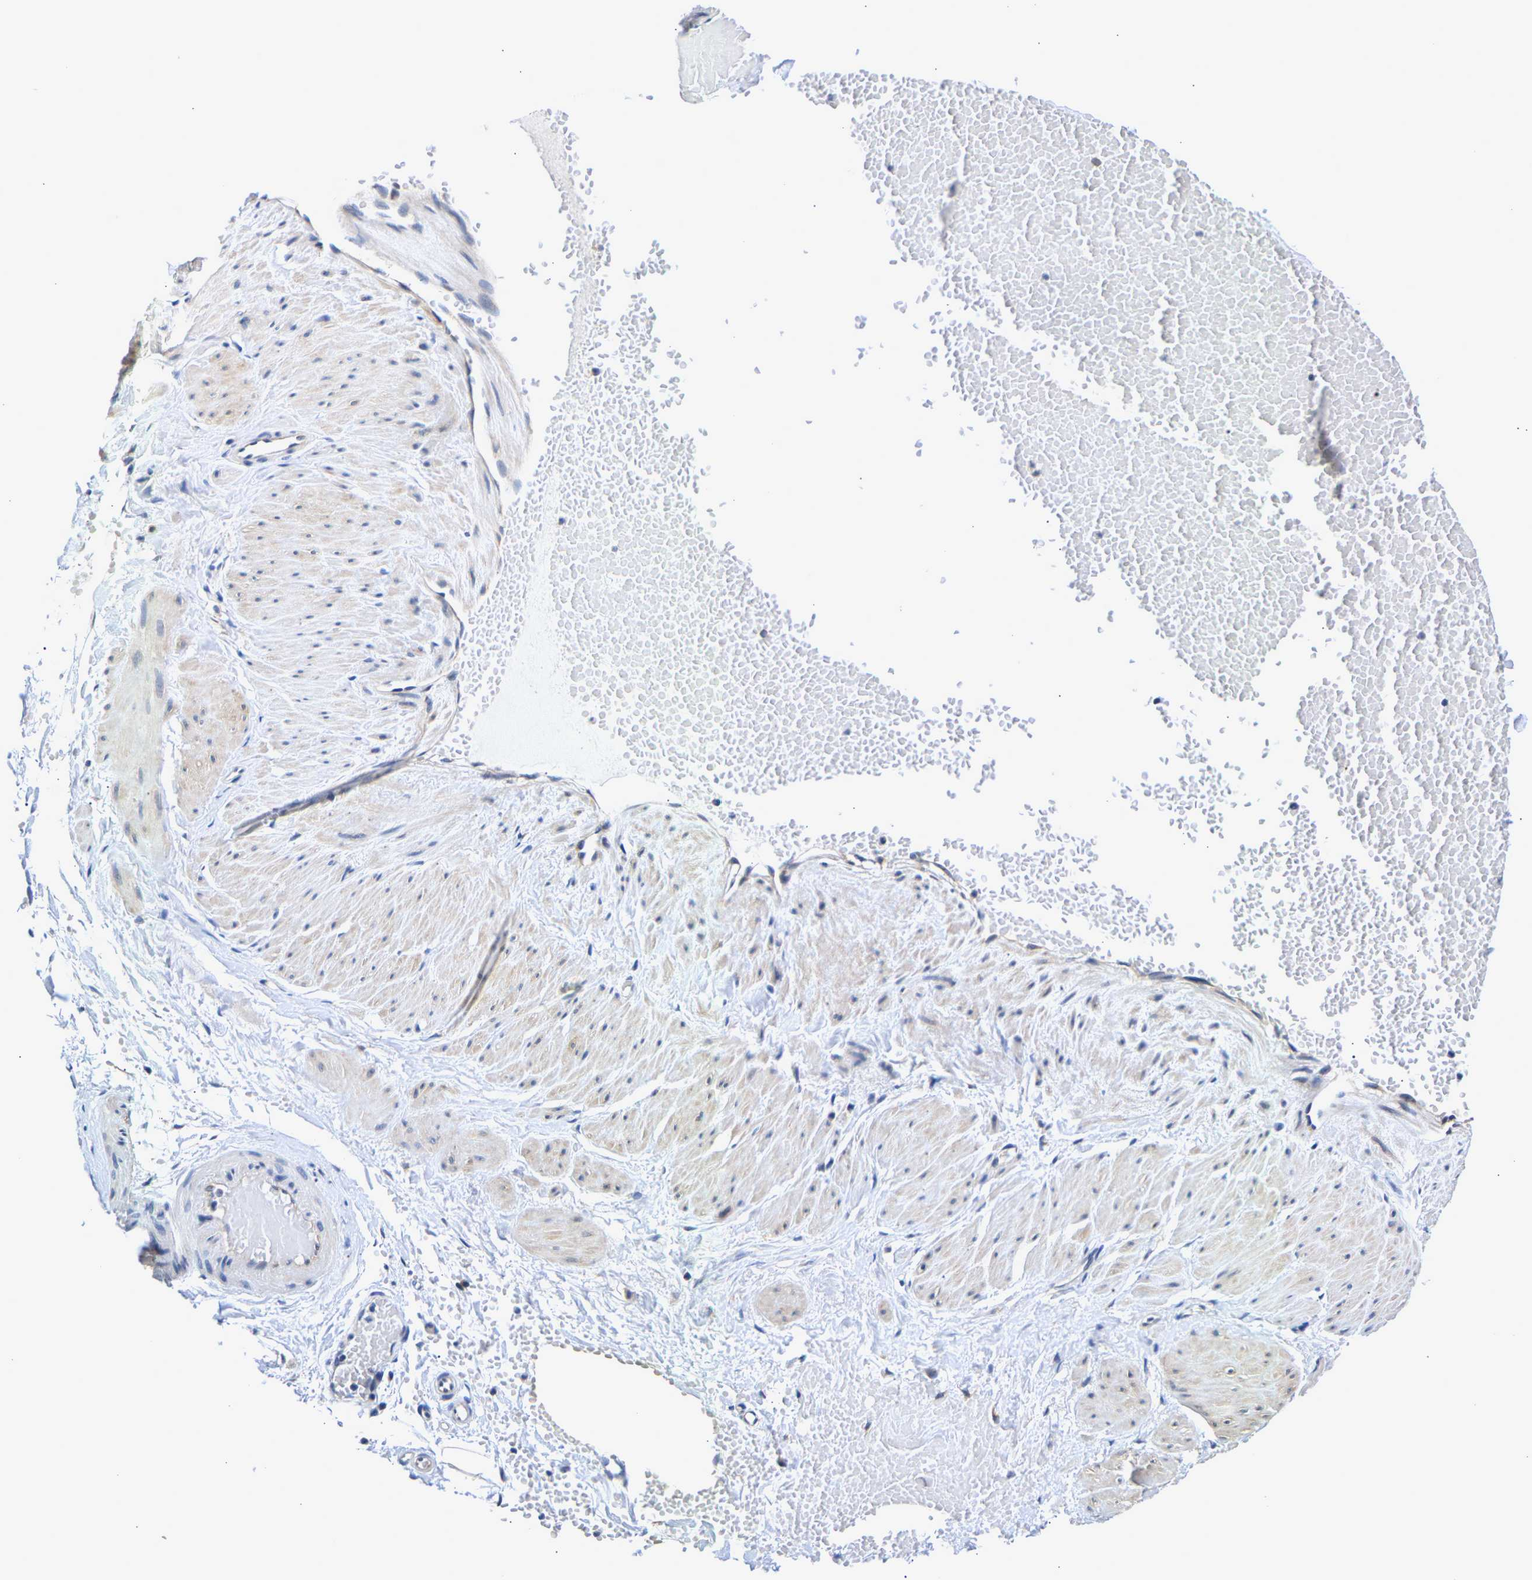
{"staining": {"intensity": "negative", "quantity": "none", "location": "none"}, "tissue": "adipose tissue", "cell_type": "Adipocytes", "image_type": "normal", "snomed": [{"axis": "morphology", "description": "Normal tissue, NOS"}, {"axis": "topography", "description": "Soft tissue"}], "caption": "Photomicrograph shows no significant protein positivity in adipocytes of unremarkable adipose tissue. The staining was performed using DAB (3,3'-diaminobenzidine) to visualize the protein expression in brown, while the nuclei were stained in blue with hematoxylin (Magnification: 20x).", "gene": "CCDC6", "patient": {"sex": "male", "age": 72}}